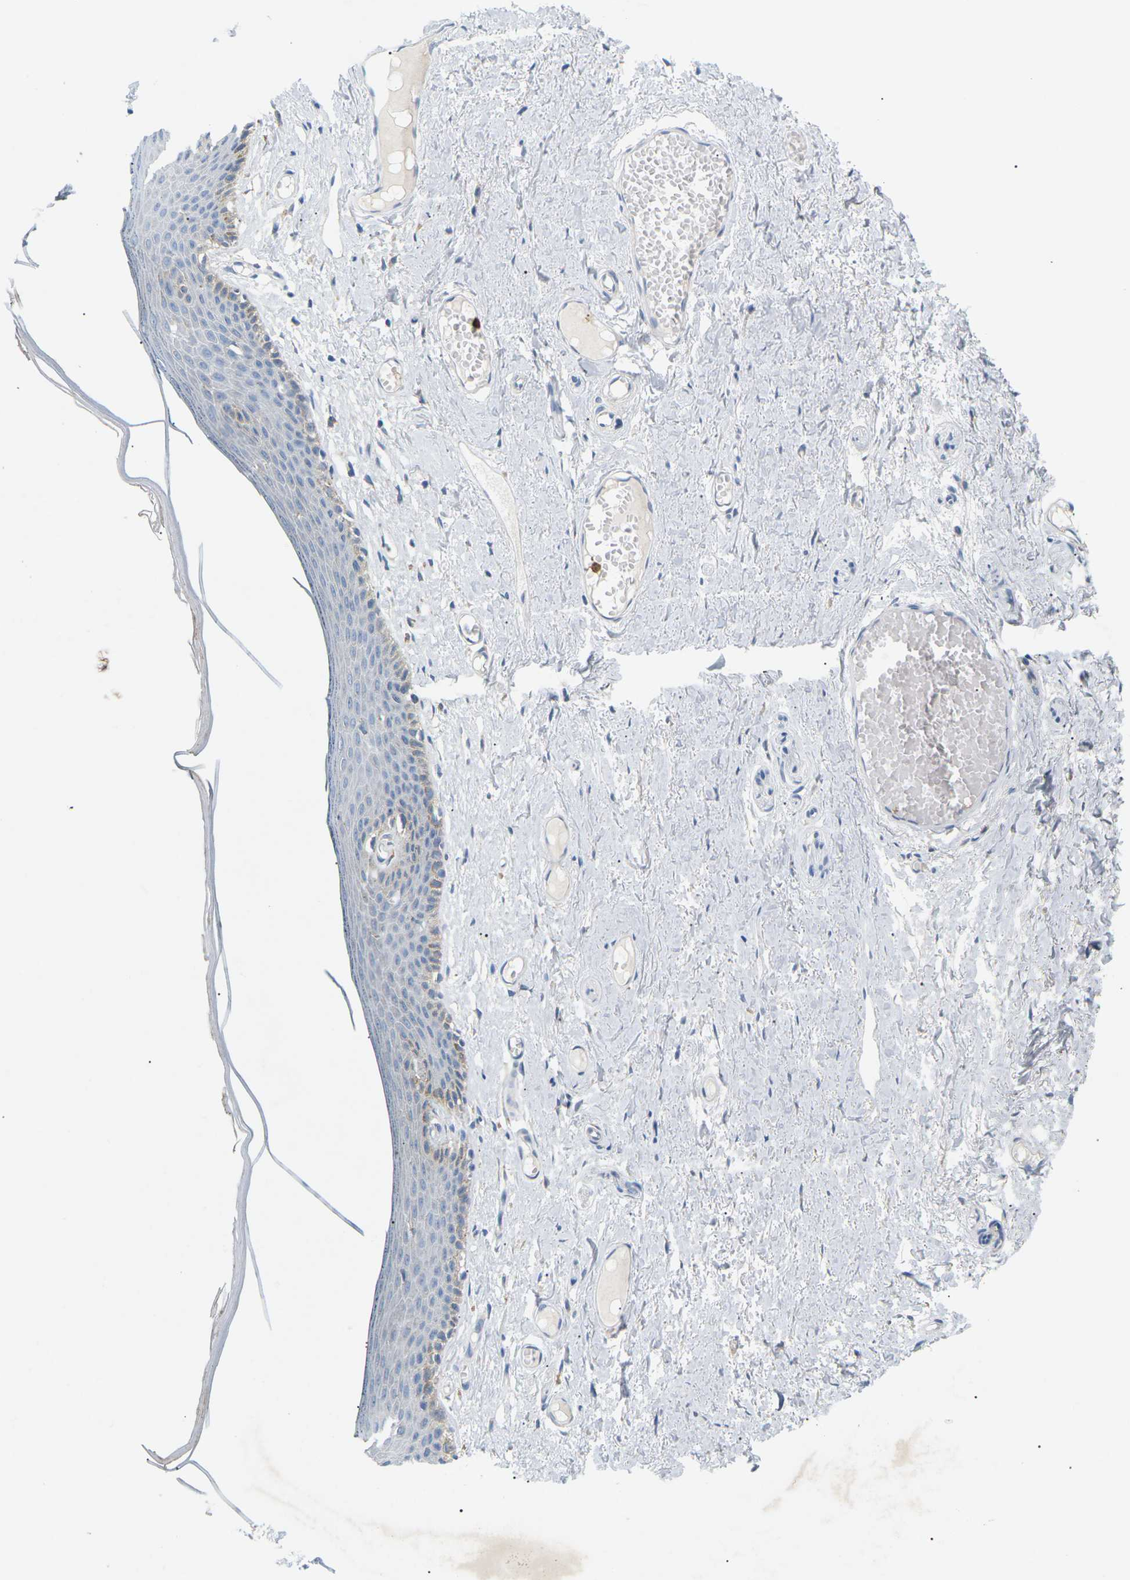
{"staining": {"intensity": "weak", "quantity": "<25%", "location": "cytoplasmic/membranous"}, "tissue": "skin", "cell_type": "Epidermal cells", "image_type": "normal", "snomed": [{"axis": "morphology", "description": "Normal tissue, NOS"}, {"axis": "topography", "description": "Adipose tissue"}, {"axis": "topography", "description": "Vascular tissue"}, {"axis": "topography", "description": "Anal"}, {"axis": "topography", "description": "Peripheral nerve tissue"}], "caption": "High power microscopy micrograph of an IHC micrograph of normal skin, revealing no significant positivity in epidermal cells.", "gene": "ADM", "patient": {"sex": "female", "age": 54}}